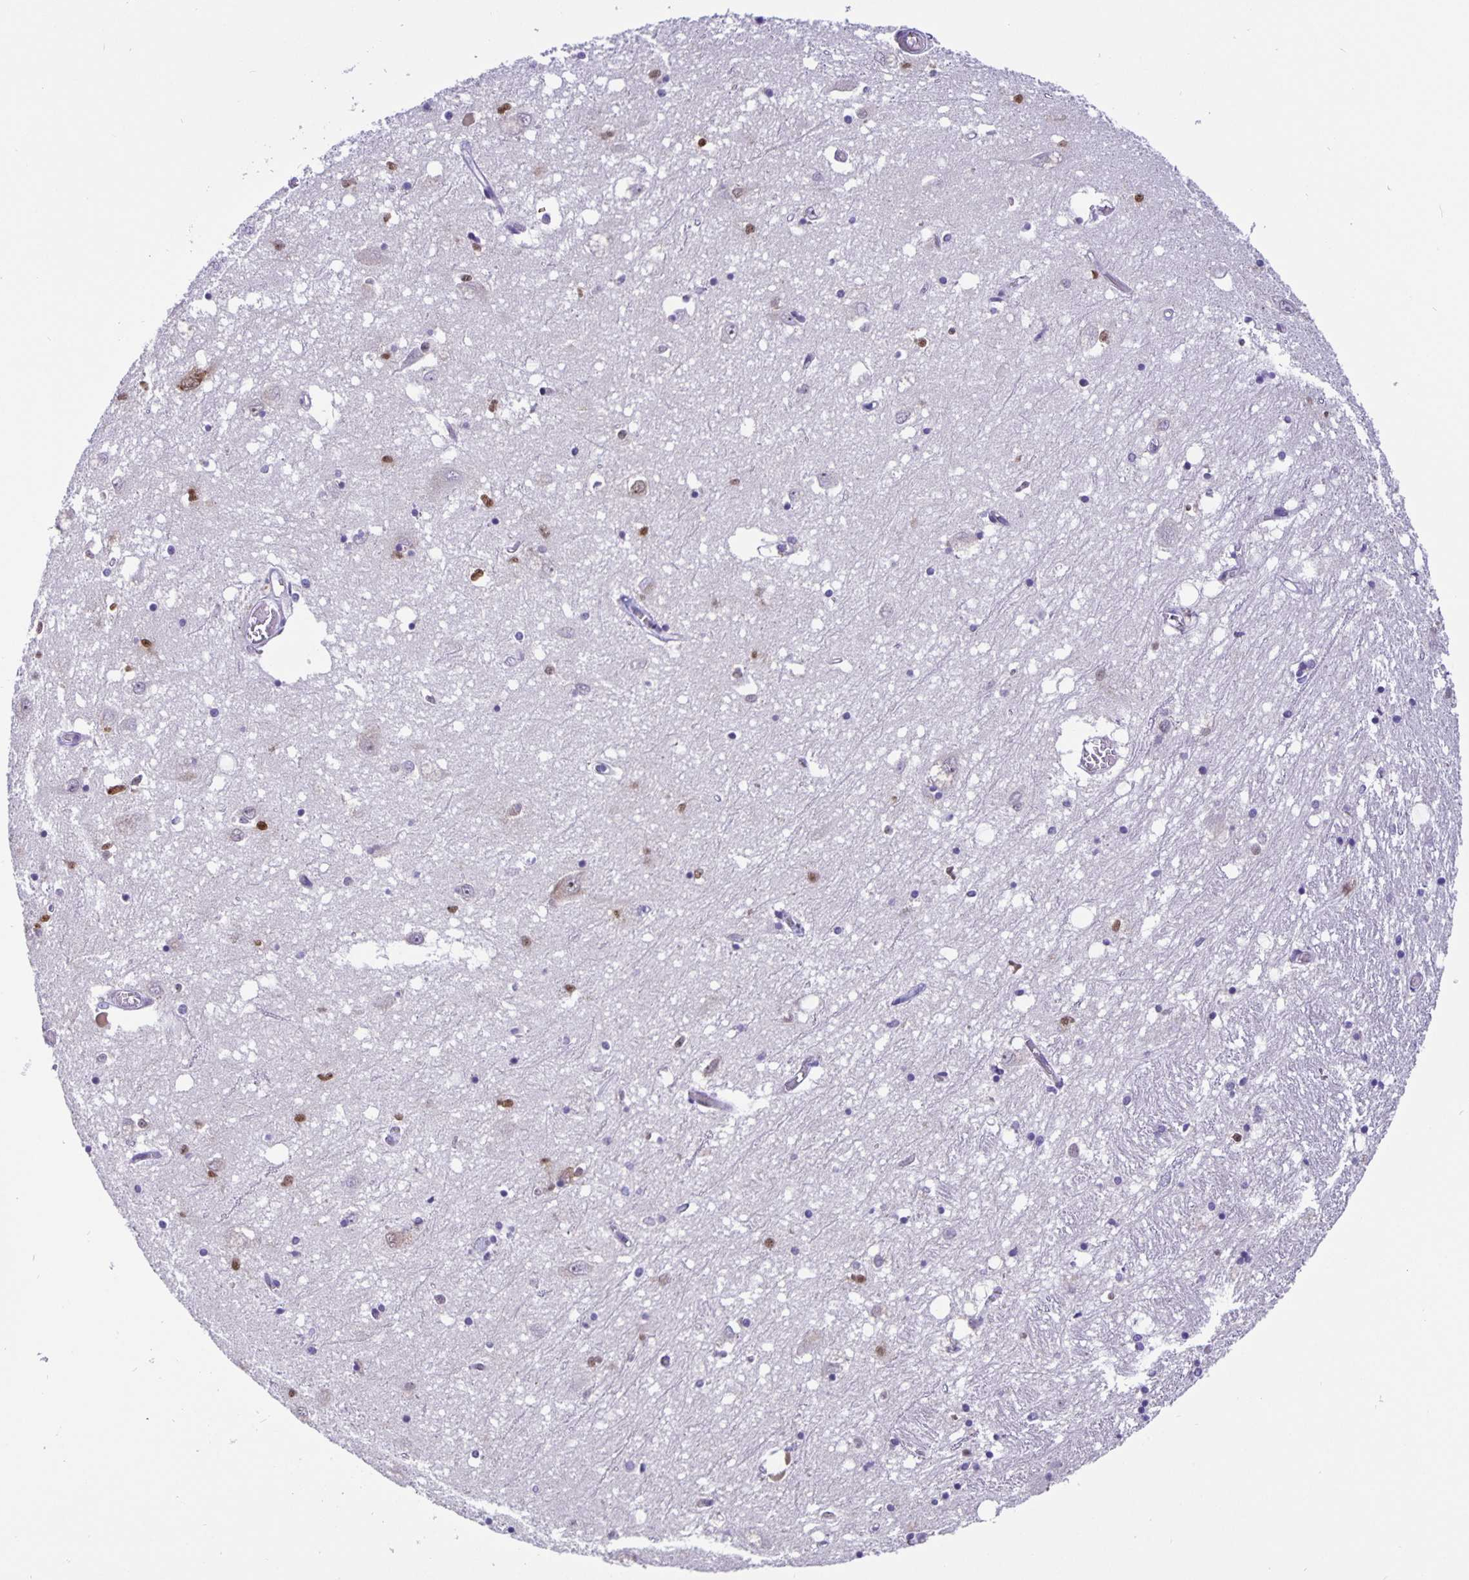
{"staining": {"intensity": "strong", "quantity": "<25%", "location": "nuclear"}, "tissue": "caudate", "cell_type": "Glial cells", "image_type": "normal", "snomed": [{"axis": "morphology", "description": "Normal tissue, NOS"}, {"axis": "topography", "description": "Lateral ventricle wall"}], "caption": "Caudate stained with a brown dye shows strong nuclear positive positivity in about <25% of glial cells.", "gene": "FOSL2", "patient": {"sex": "male", "age": 70}}